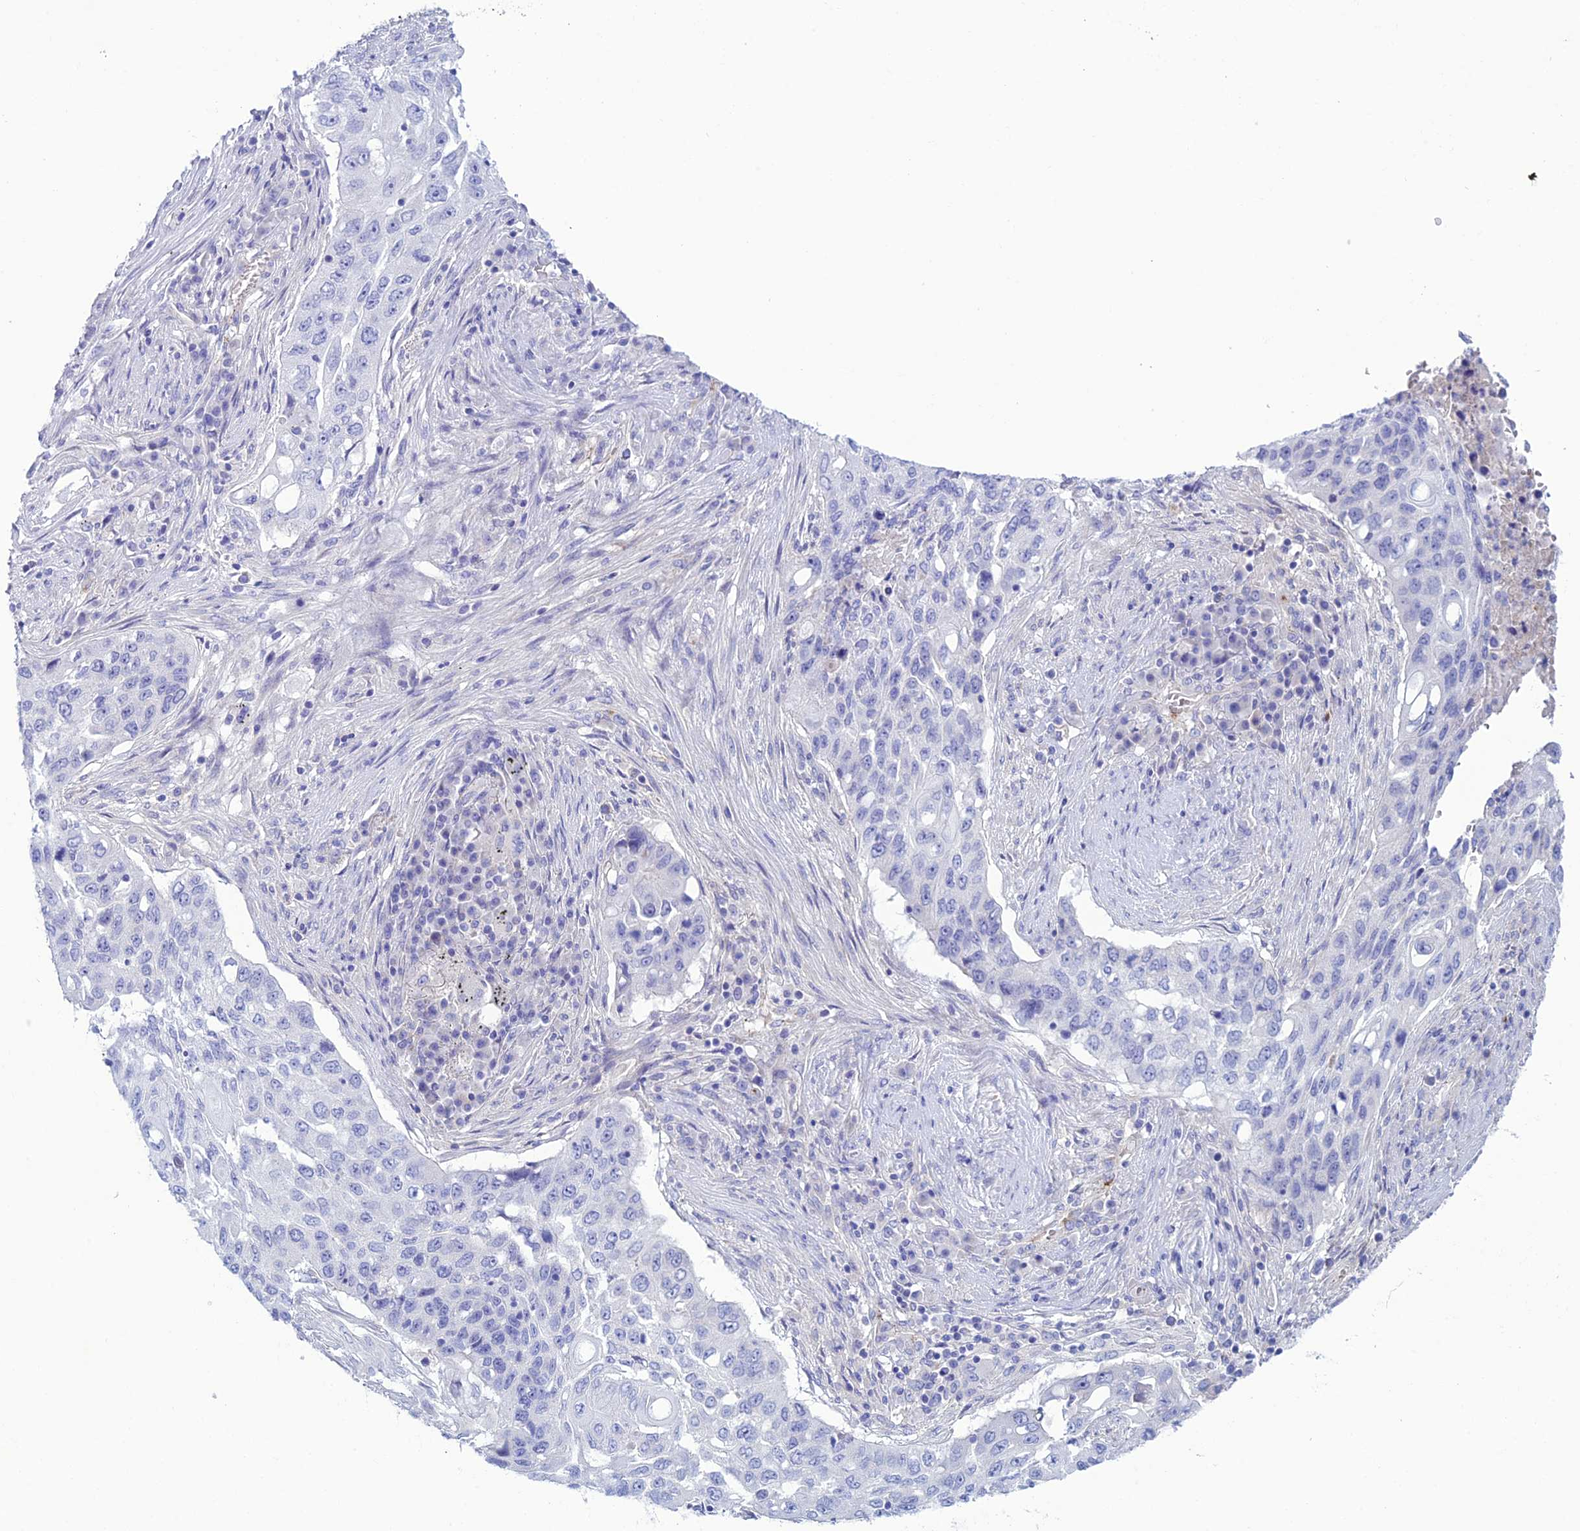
{"staining": {"intensity": "negative", "quantity": "none", "location": "none"}, "tissue": "lung cancer", "cell_type": "Tumor cells", "image_type": "cancer", "snomed": [{"axis": "morphology", "description": "Squamous cell carcinoma, NOS"}, {"axis": "topography", "description": "Lung"}], "caption": "IHC of human lung cancer displays no staining in tumor cells.", "gene": "CDC42EP5", "patient": {"sex": "female", "age": 63}}